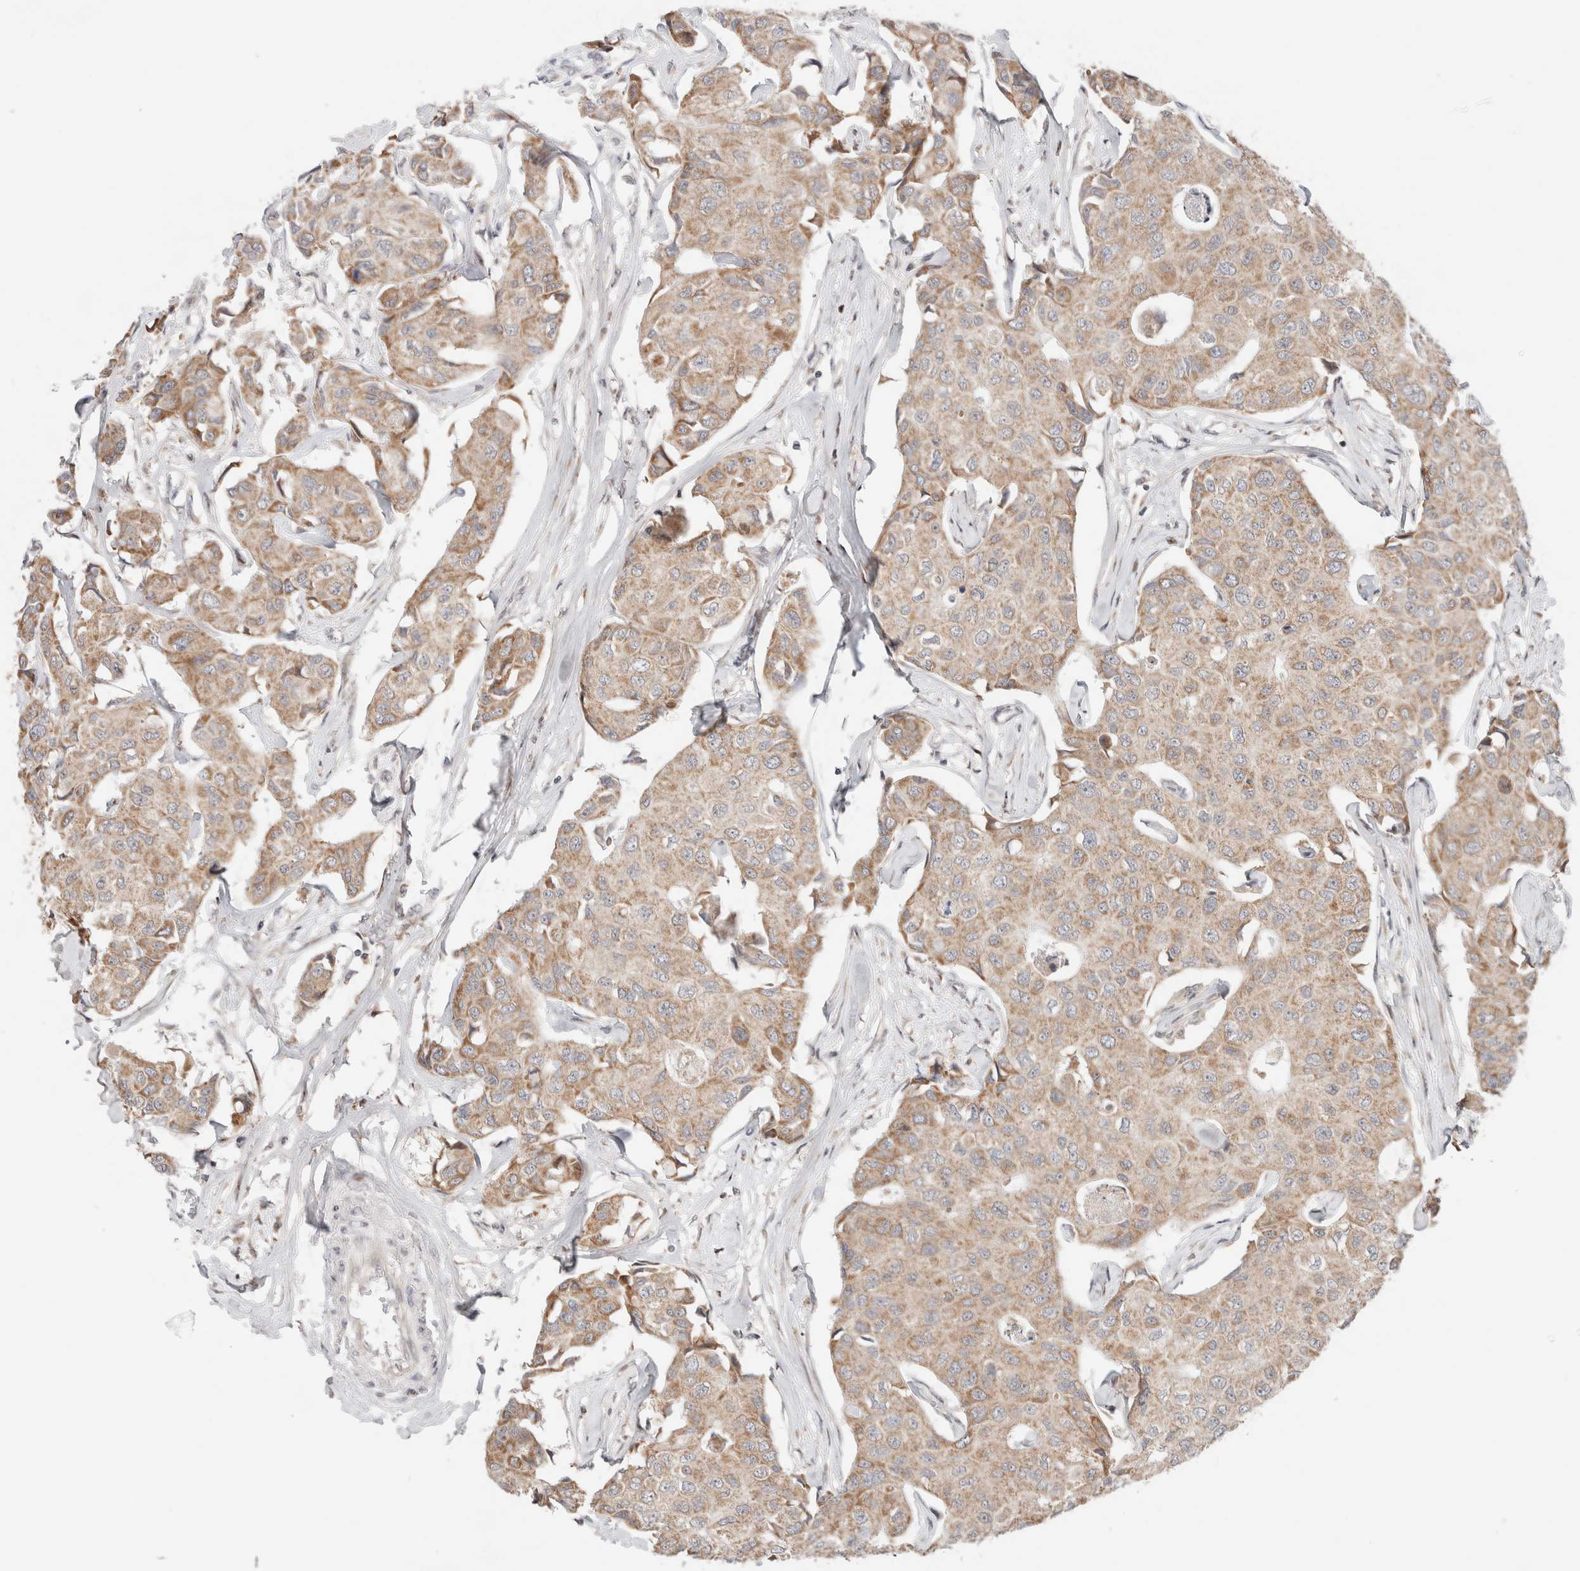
{"staining": {"intensity": "weak", "quantity": ">75%", "location": "cytoplasmic/membranous"}, "tissue": "breast cancer", "cell_type": "Tumor cells", "image_type": "cancer", "snomed": [{"axis": "morphology", "description": "Duct carcinoma"}, {"axis": "topography", "description": "Breast"}], "caption": "A histopathology image of breast cancer (infiltrating ductal carcinoma) stained for a protein reveals weak cytoplasmic/membranous brown staining in tumor cells. (DAB IHC with brightfield microscopy, high magnification).", "gene": "ERI3", "patient": {"sex": "female", "age": 80}}